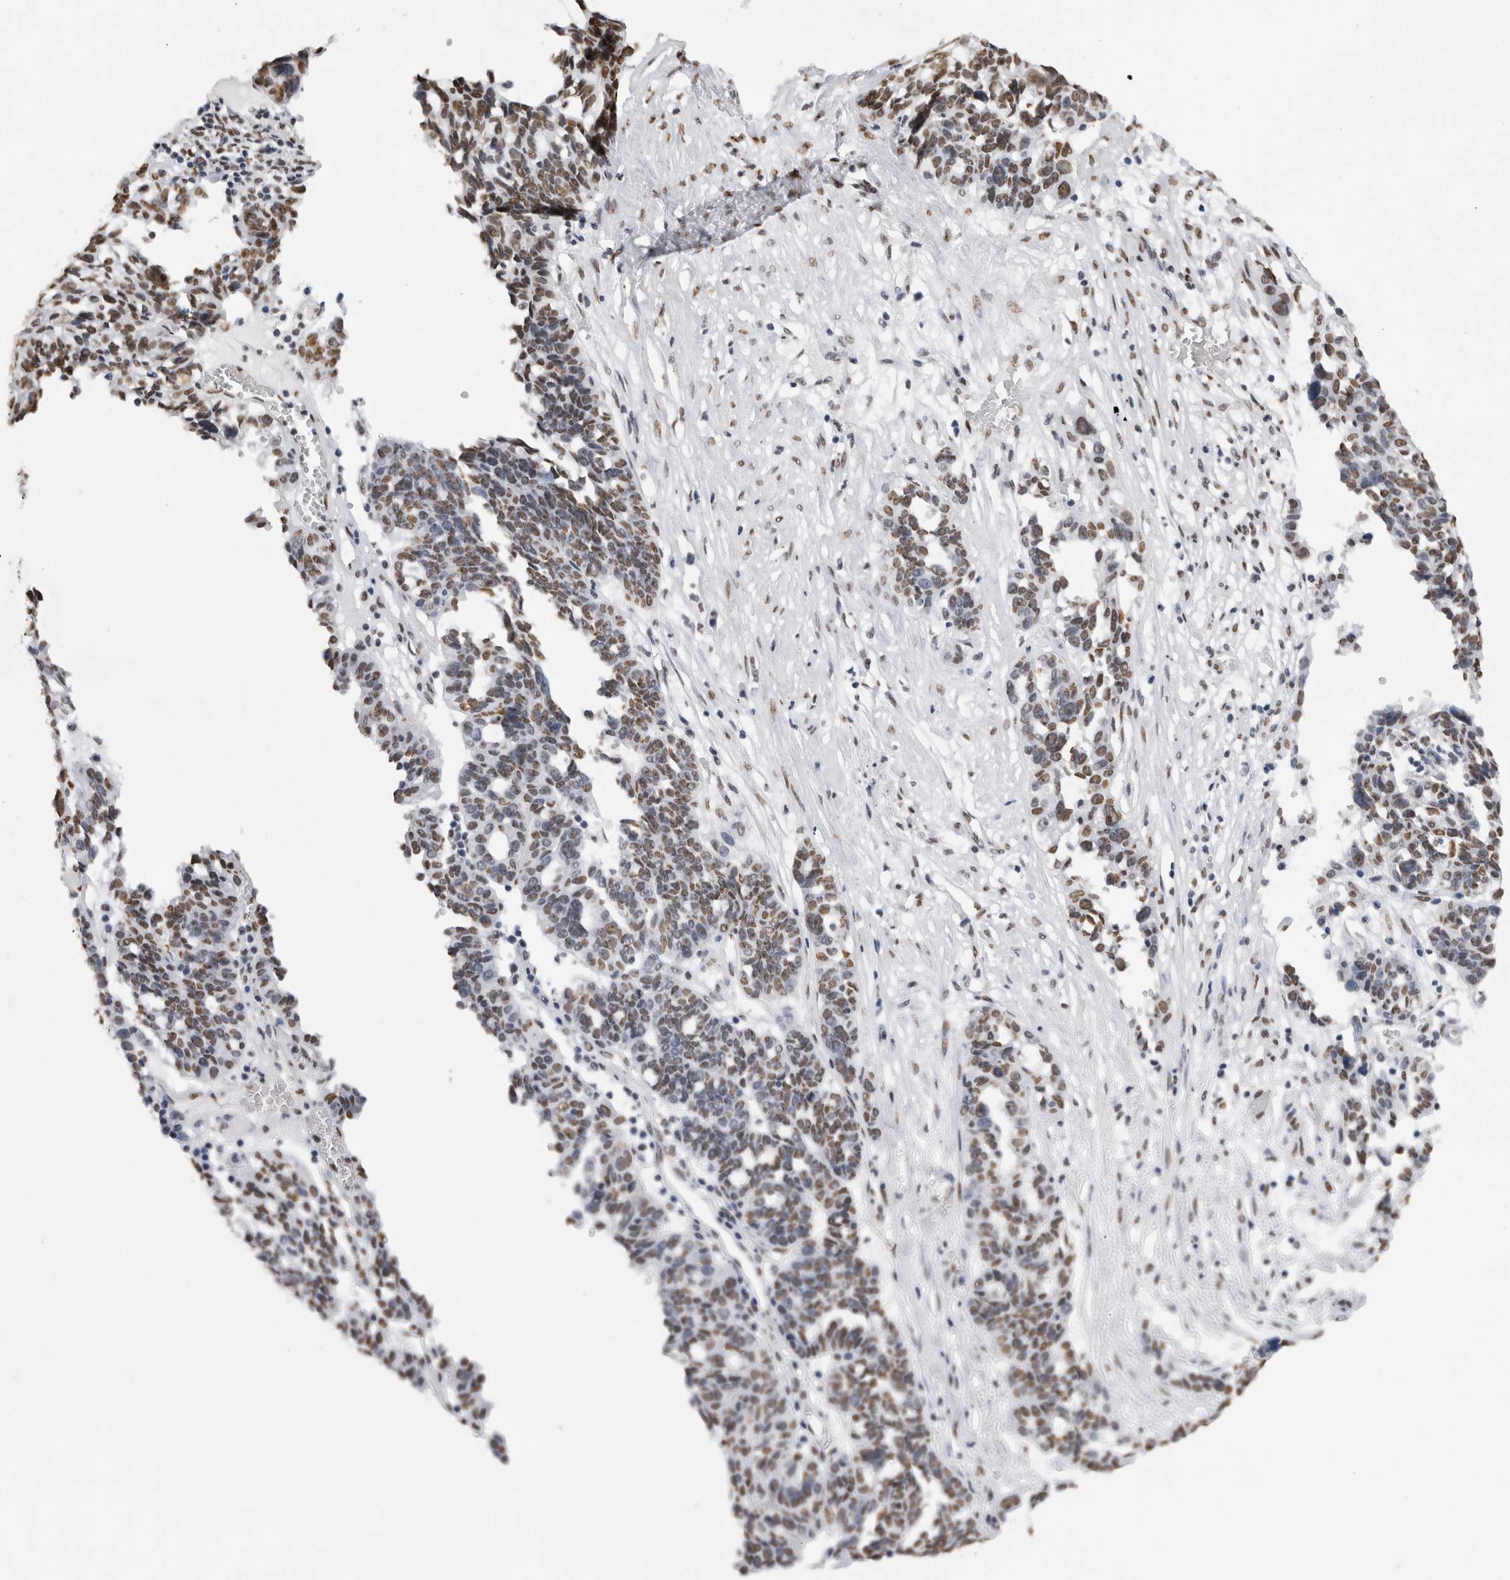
{"staining": {"intensity": "moderate", "quantity": "25%-75%", "location": "nuclear"}, "tissue": "ovarian cancer", "cell_type": "Tumor cells", "image_type": "cancer", "snomed": [{"axis": "morphology", "description": "Cystadenocarcinoma, serous, NOS"}, {"axis": "topography", "description": "Ovary"}], "caption": "Ovarian cancer stained for a protein (brown) demonstrates moderate nuclear positive staining in approximately 25%-75% of tumor cells.", "gene": "ALPK3", "patient": {"sex": "female", "age": 59}}